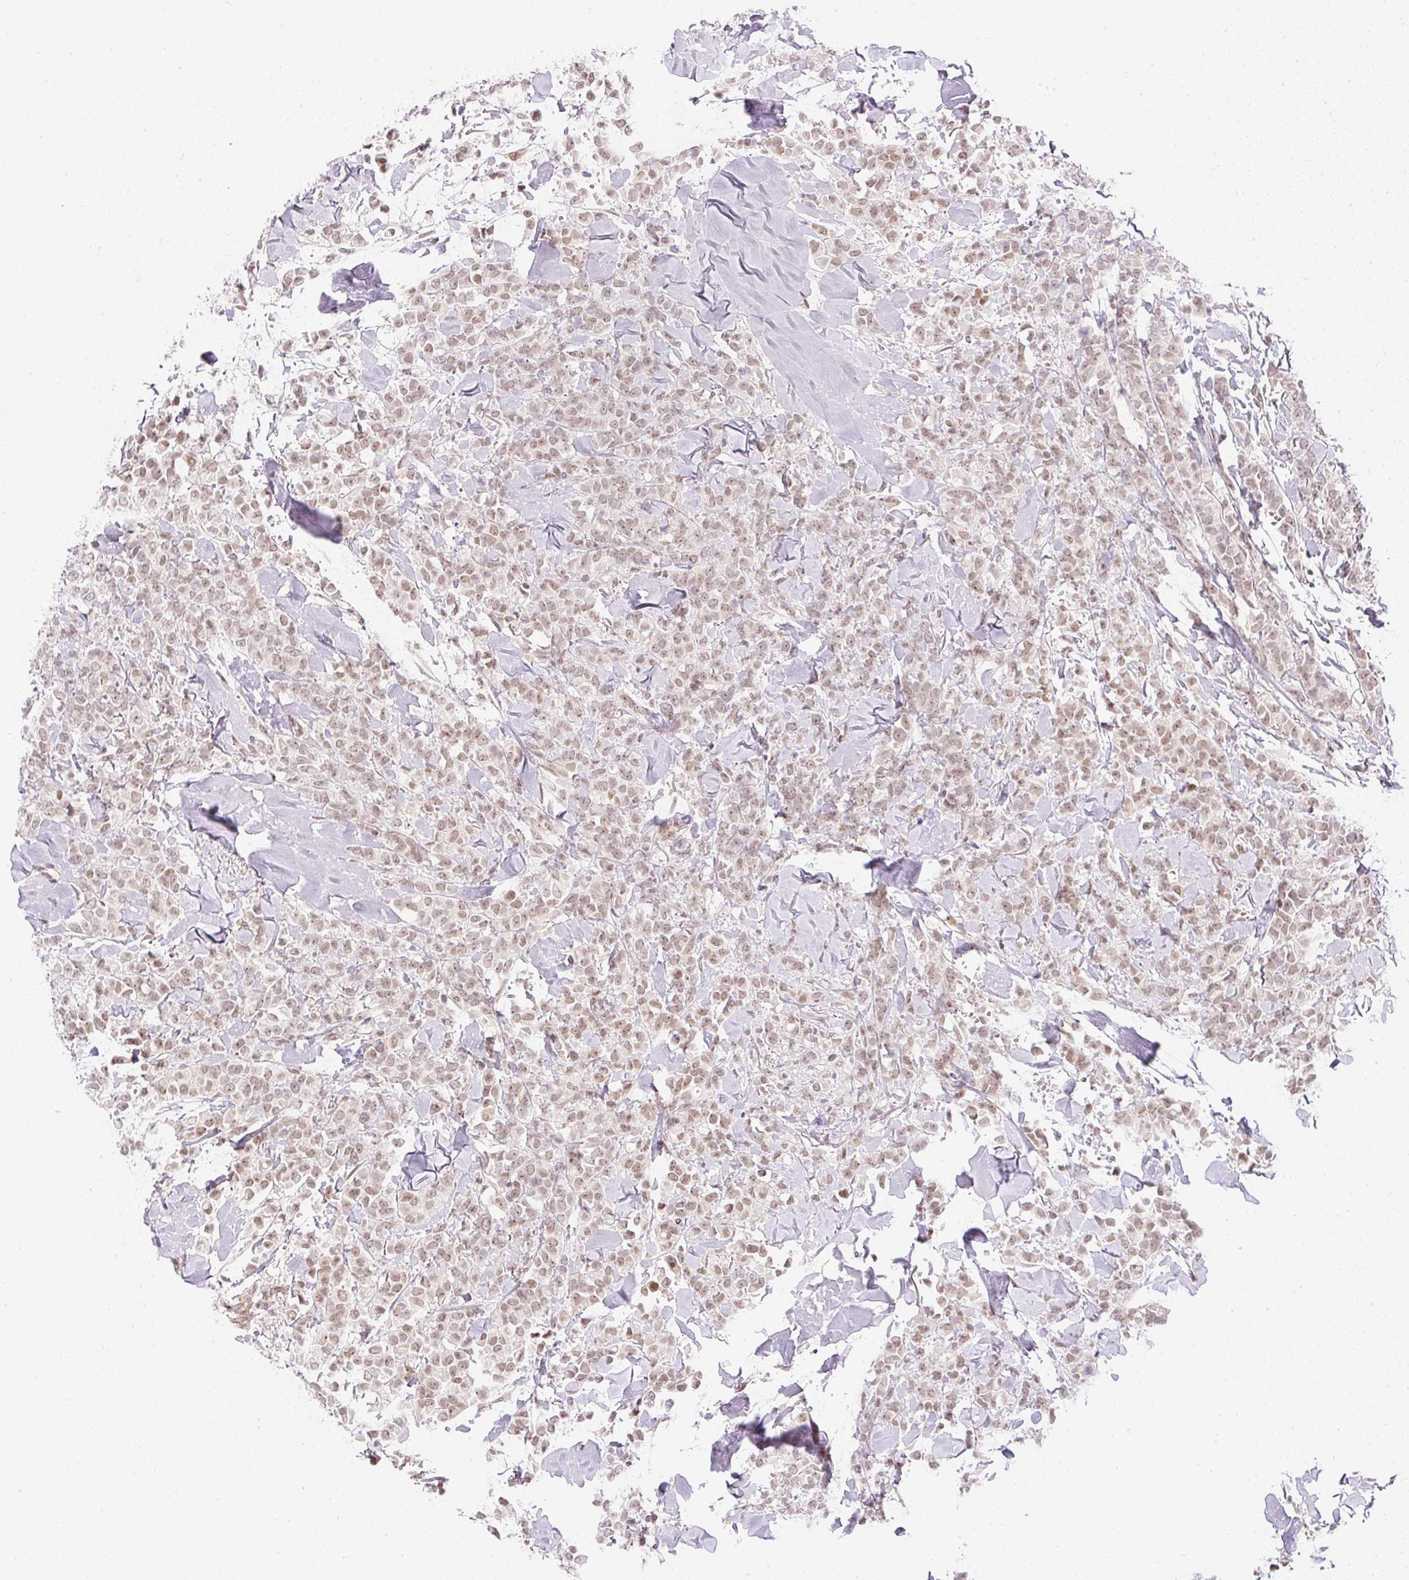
{"staining": {"intensity": "weak", "quantity": ">75%", "location": "nuclear"}, "tissue": "breast cancer", "cell_type": "Tumor cells", "image_type": "cancer", "snomed": [{"axis": "morphology", "description": "Lobular carcinoma"}, {"axis": "topography", "description": "Breast"}], "caption": "Protein expression analysis of human lobular carcinoma (breast) reveals weak nuclear expression in about >75% of tumor cells. (IHC, brightfield microscopy, high magnification).", "gene": "DPPA4", "patient": {"sex": "female", "age": 91}}